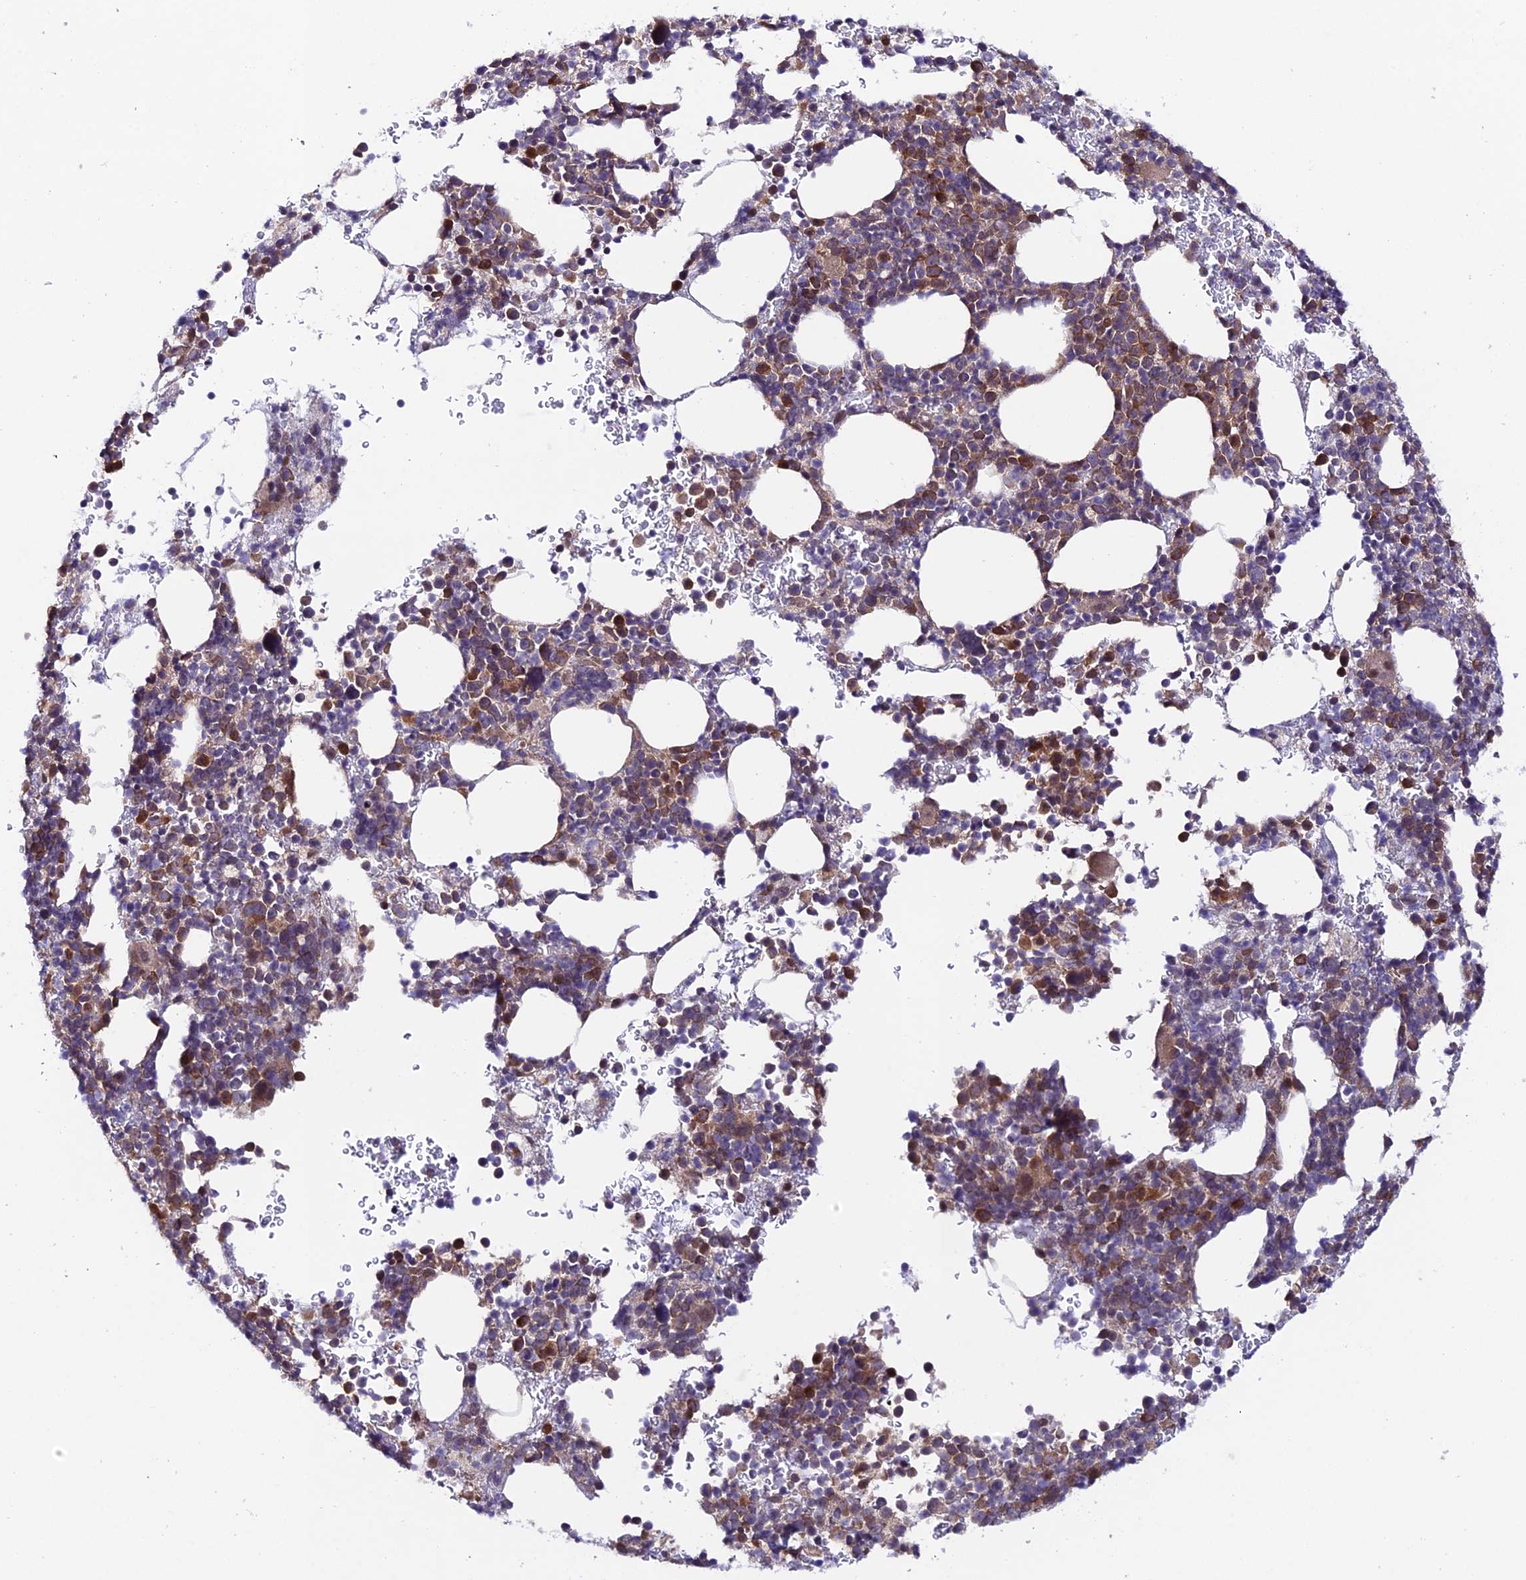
{"staining": {"intensity": "weak", "quantity": "25%-75%", "location": "cytoplasmic/membranous,nuclear"}, "tissue": "bone marrow", "cell_type": "Hematopoietic cells", "image_type": "normal", "snomed": [{"axis": "morphology", "description": "Normal tissue, NOS"}, {"axis": "topography", "description": "Bone marrow"}], "caption": "Immunohistochemical staining of normal bone marrow exhibits weak cytoplasmic/membranous,nuclear protein staining in approximately 25%-75% of hematopoietic cells.", "gene": "TRIM40", "patient": {"sex": "female", "age": 82}}